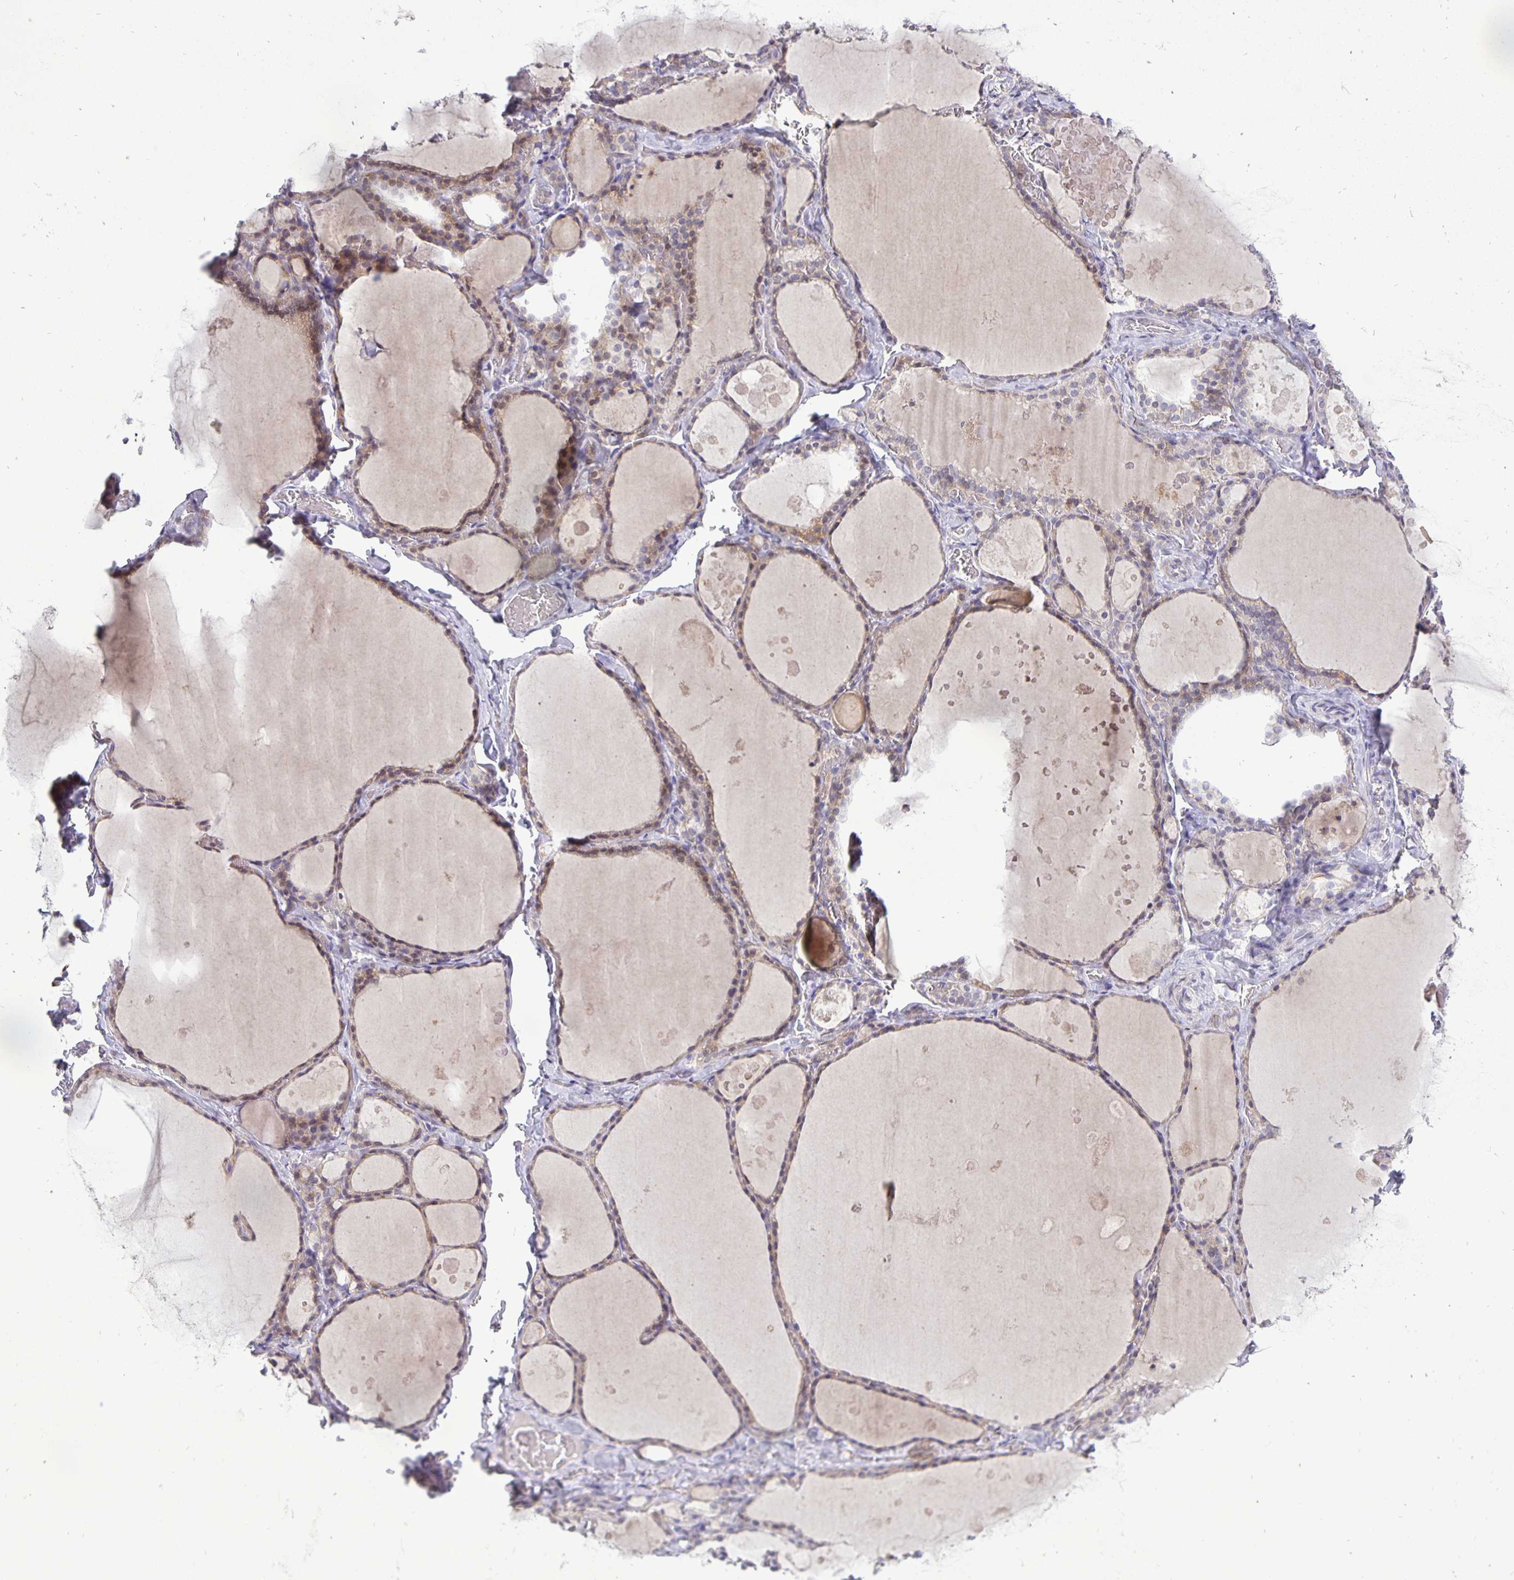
{"staining": {"intensity": "weak", "quantity": "25%-75%", "location": "cytoplasmic/membranous,nuclear"}, "tissue": "thyroid gland", "cell_type": "Glandular cells", "image_type": "normal", "snomed": [{"axis": "morphology", "description": "Normal tissue, NOS"}, {"axis": "topography", "description": "Thyroid gland"}], "caption": "The image shows staining of normal thyroid gland, revealing weak cytoplasmic/membranous,nuclear protein positivity (brown color) within glandular cells.", "gene": "ERBB2", "patient": {"sex": "male", "age": 56}}